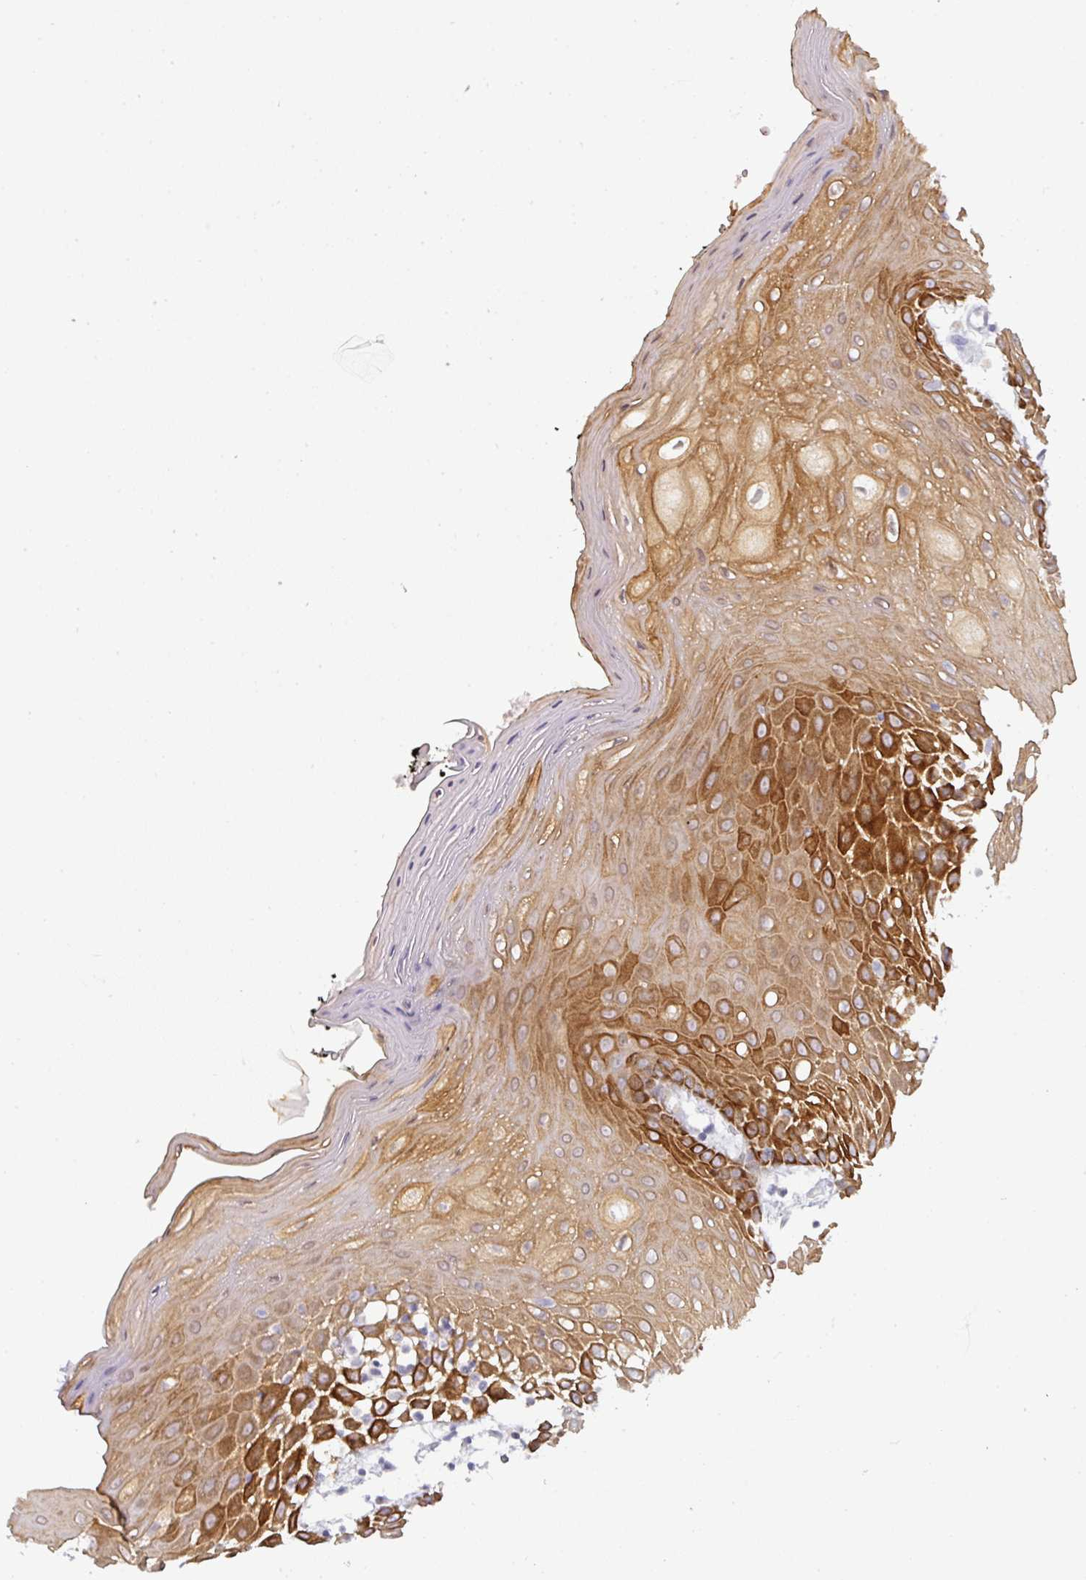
{"staining": {"intensity": "strong", "quantity": "25%-75%", "location": "cytoplasmic/membranous"}, "tissue": "oral mucosa", "cell_type": "Squamous epithelial cells", "image_type": "normal", "snomed": [{"axis": "morphology", "description": "Normal tissue, NOS"}, {"axis": "topography", "description": "Oral tissue"}, {"axis": "topography", "description": "Tounge, NOS"}], "caption": "Immunohistochemical staining of normal human oral mucosa reveals strong cytoplasmic/membranous protein expression in approximately 25%-75% of squamous epithelial cells.", "gene": "GTF2H3", "patient": {"sex": "female", "age": 59}}